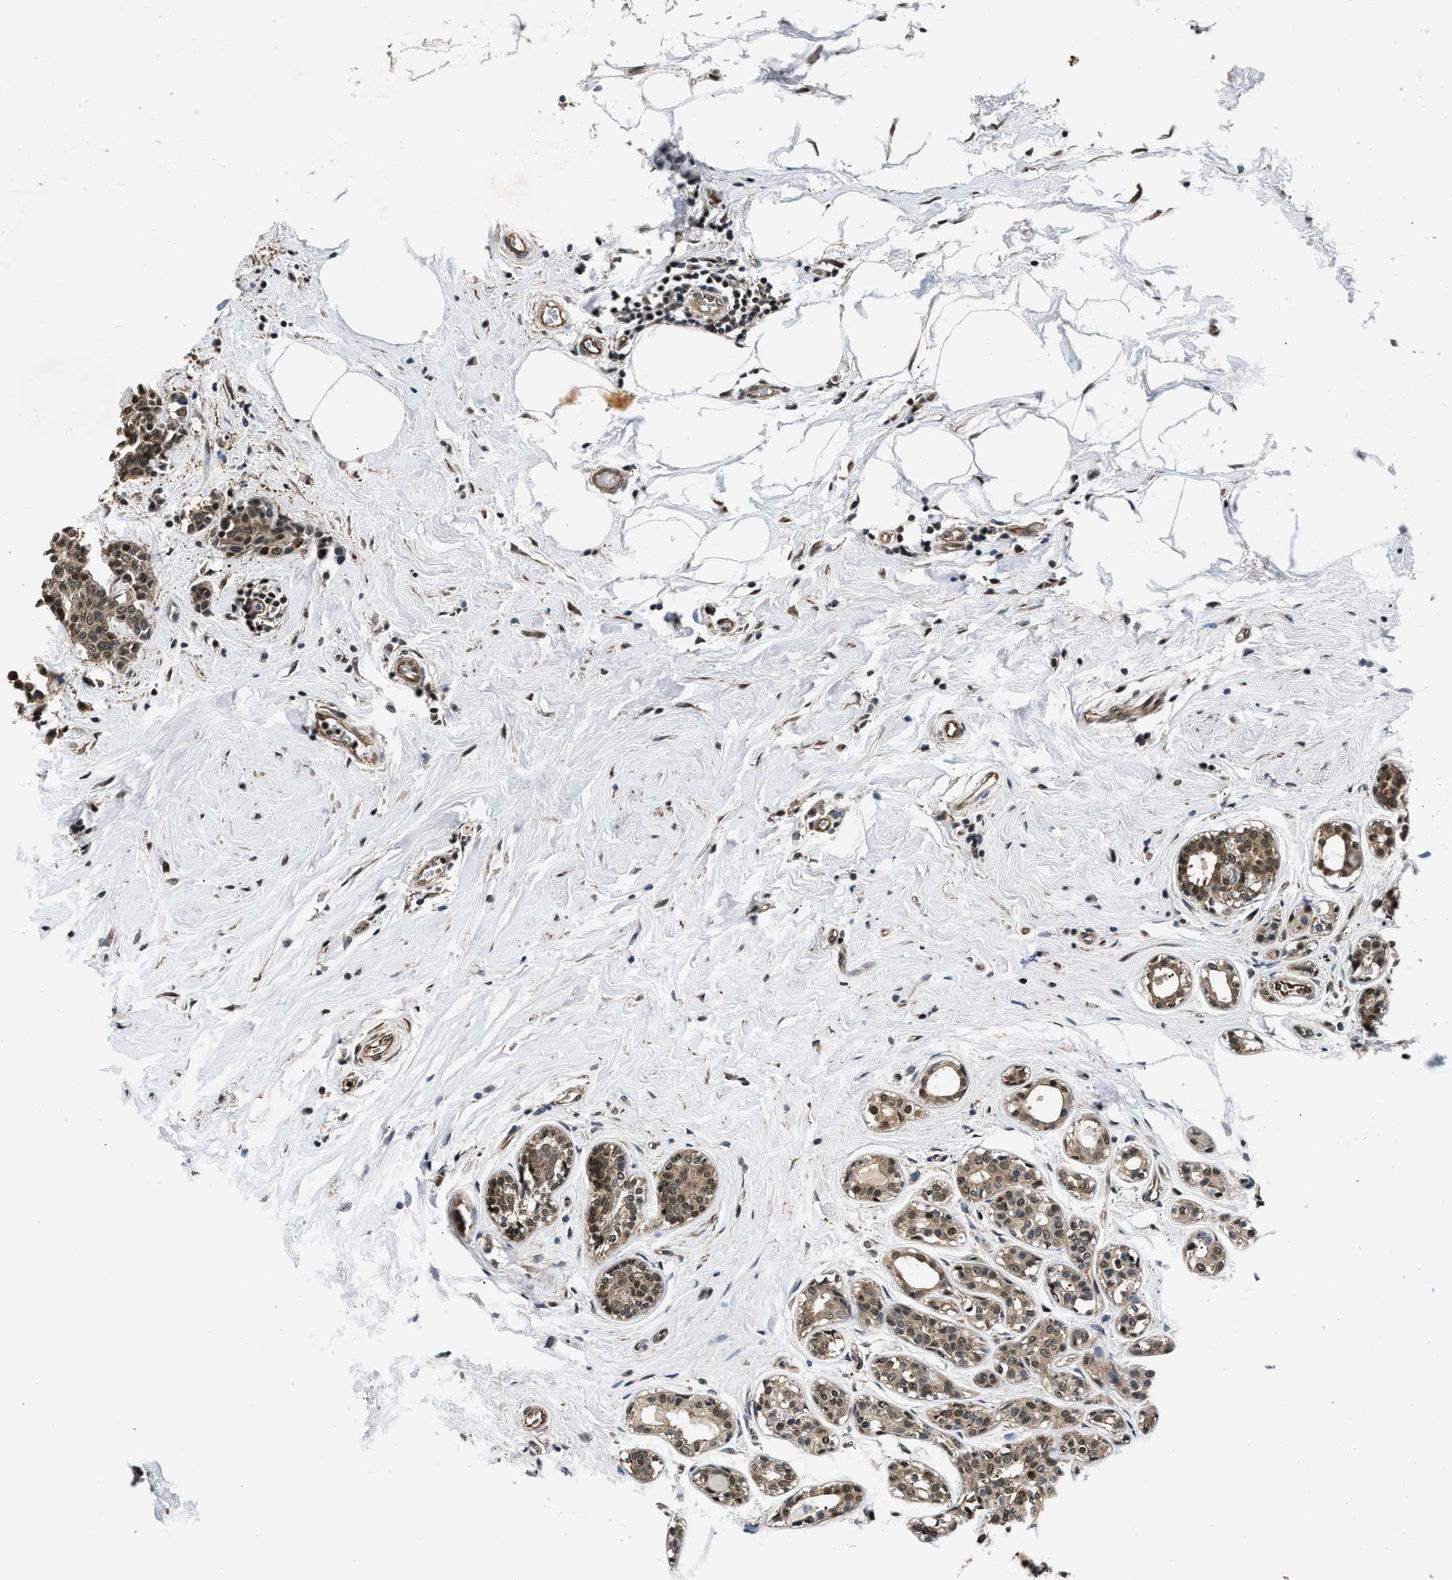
{"staining": {"intensity": "weak", "quantity": ">75%", "location": "cytoplasmic/membranous"}, "tissue": "breast cancer", "cell_type": "Tumor cells", "image_type": "cancer", "snomed": [{"axis": "morphology", "description": "Duct carcinoma"}, {"axis": "topography", "description": "Breast"}], "caption": "Immunohistochemistry photomicrograph of neoplastic tissue: breast cancer (intraductal carcinoma) stained using IHC exhibits low levels of weak protein expression localized specifically in the cytoplasmic/membranous of tumor cells, appearing as a cytoplasmic/membranous brown color.", "gene": "RBM33", "patient": {"sex": "female", "age": 55}}